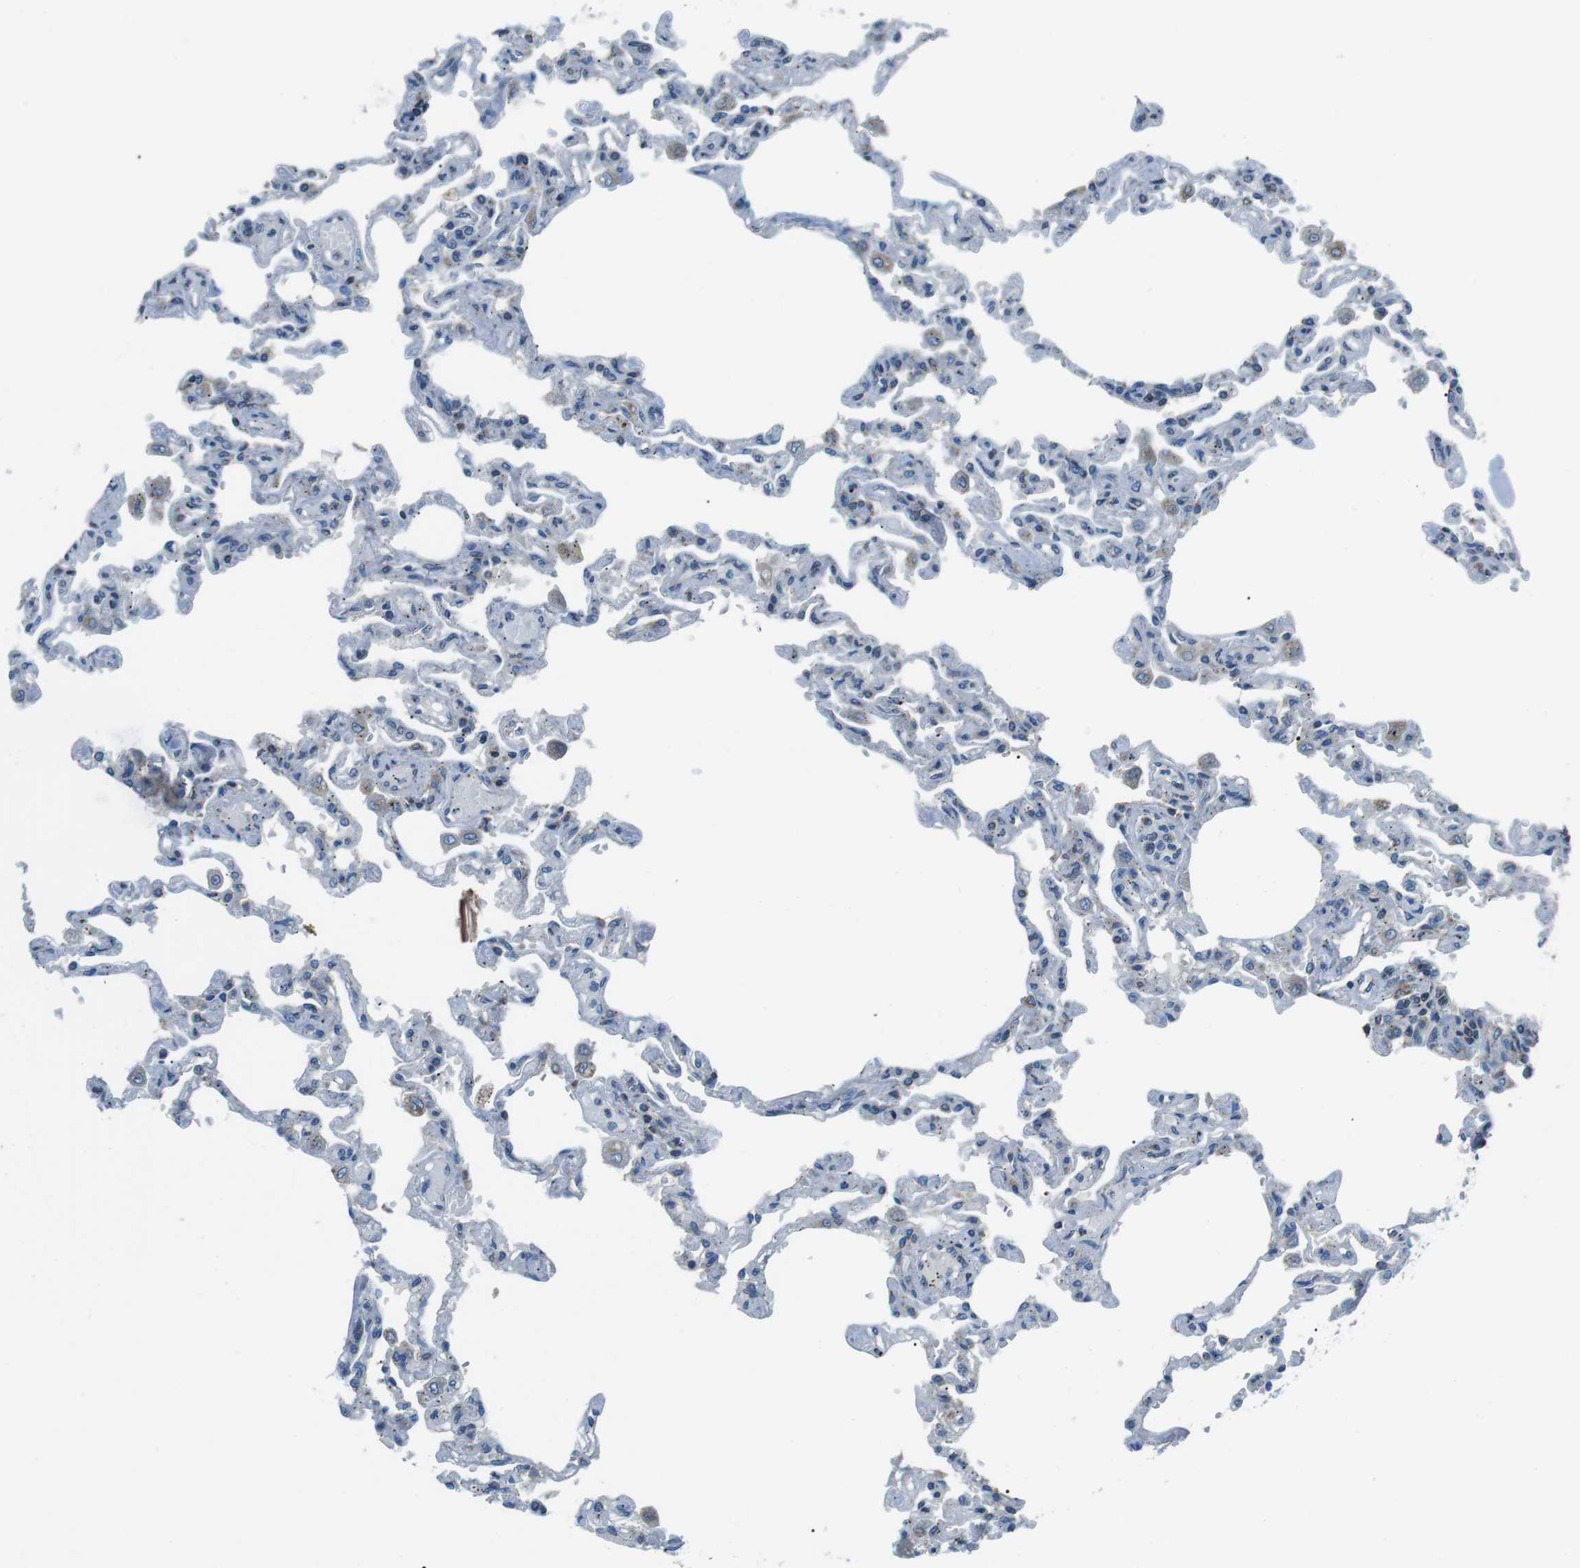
{"staining": {"intensity": "negative", "quantity": "none", "location": "none"}, "tissue": "lung", "cell_type": "Alveolar cells", "image_type": "normal", "snomed": [{"axis": "morphology", "description": "Normal tissue, NOS"}, {"axis": "topography", "description": "Lung"}], "caption": "Normal lung was stained to show a protein in brown. There is no significant expression in alveolar cells. The staining was performed using DAB to visualize the protein expression in brown, while the nuclei were stained in blue with hematoxylin (Magnification: 20x).", "gene": "FAM3B", "patient": {"sex": "male", "age": 21}}